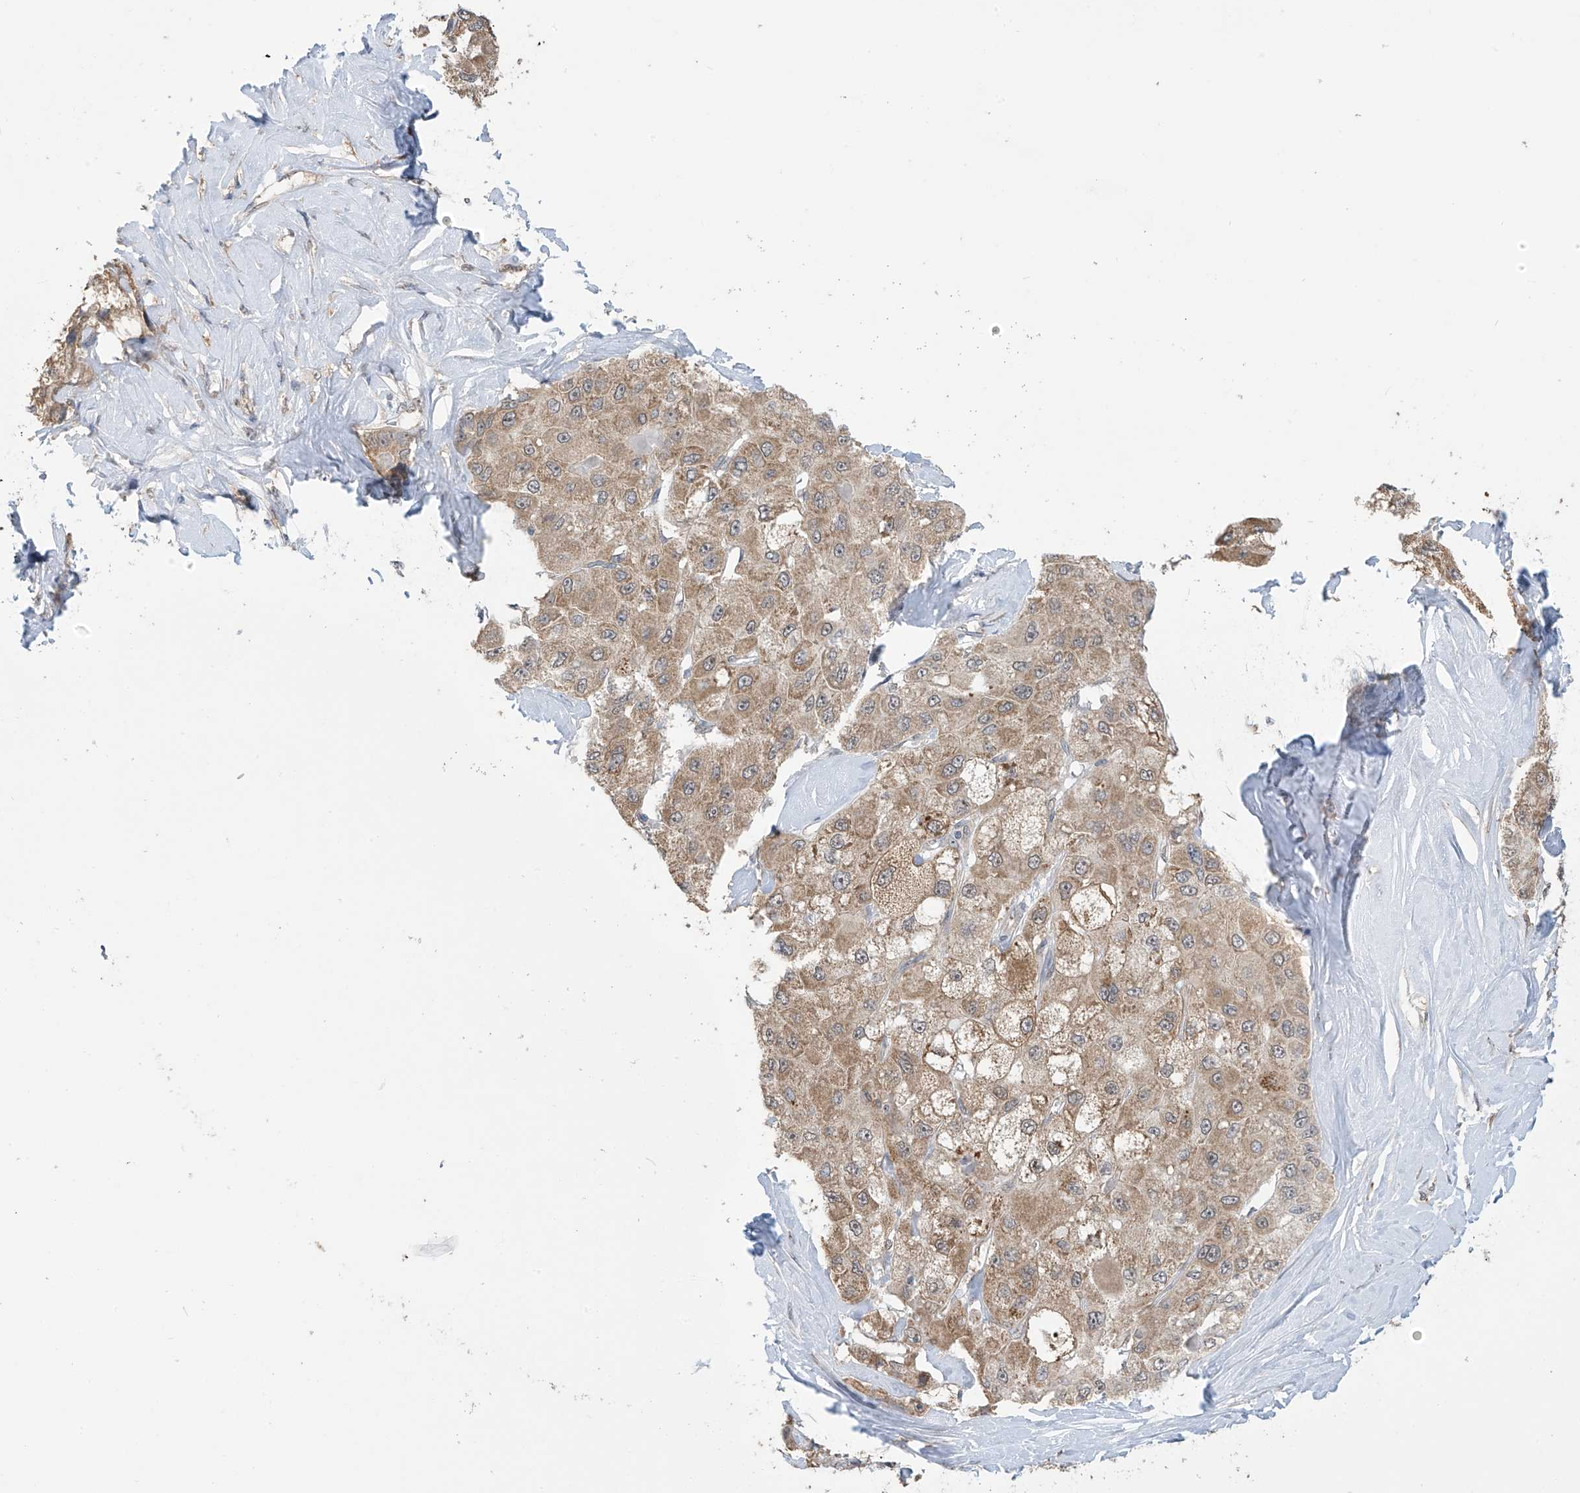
{"staining": {"intensity": "moderate", "quantity": ">75%", "location": "cytoplasmic/membranous"}, "tissue": "liver cancer", "cell_type": "Tumor cells", "image_type": "cancer", "snomed": [{"axis": "morphology", "description": "Carcinoma, Hepatocellular, NOS"}, {"axis": "topography", "description": "Liver"}], "caption": "Liver cancer stained with DAB (3,3'-diaminobenzidine) IHC demonstrates medium levels of moderate cytoplasmic/membranous expression in approximately >75% of tumor cells.", "gene": "KIAA1522", "patient": {"sex": "male", "age": 80}}